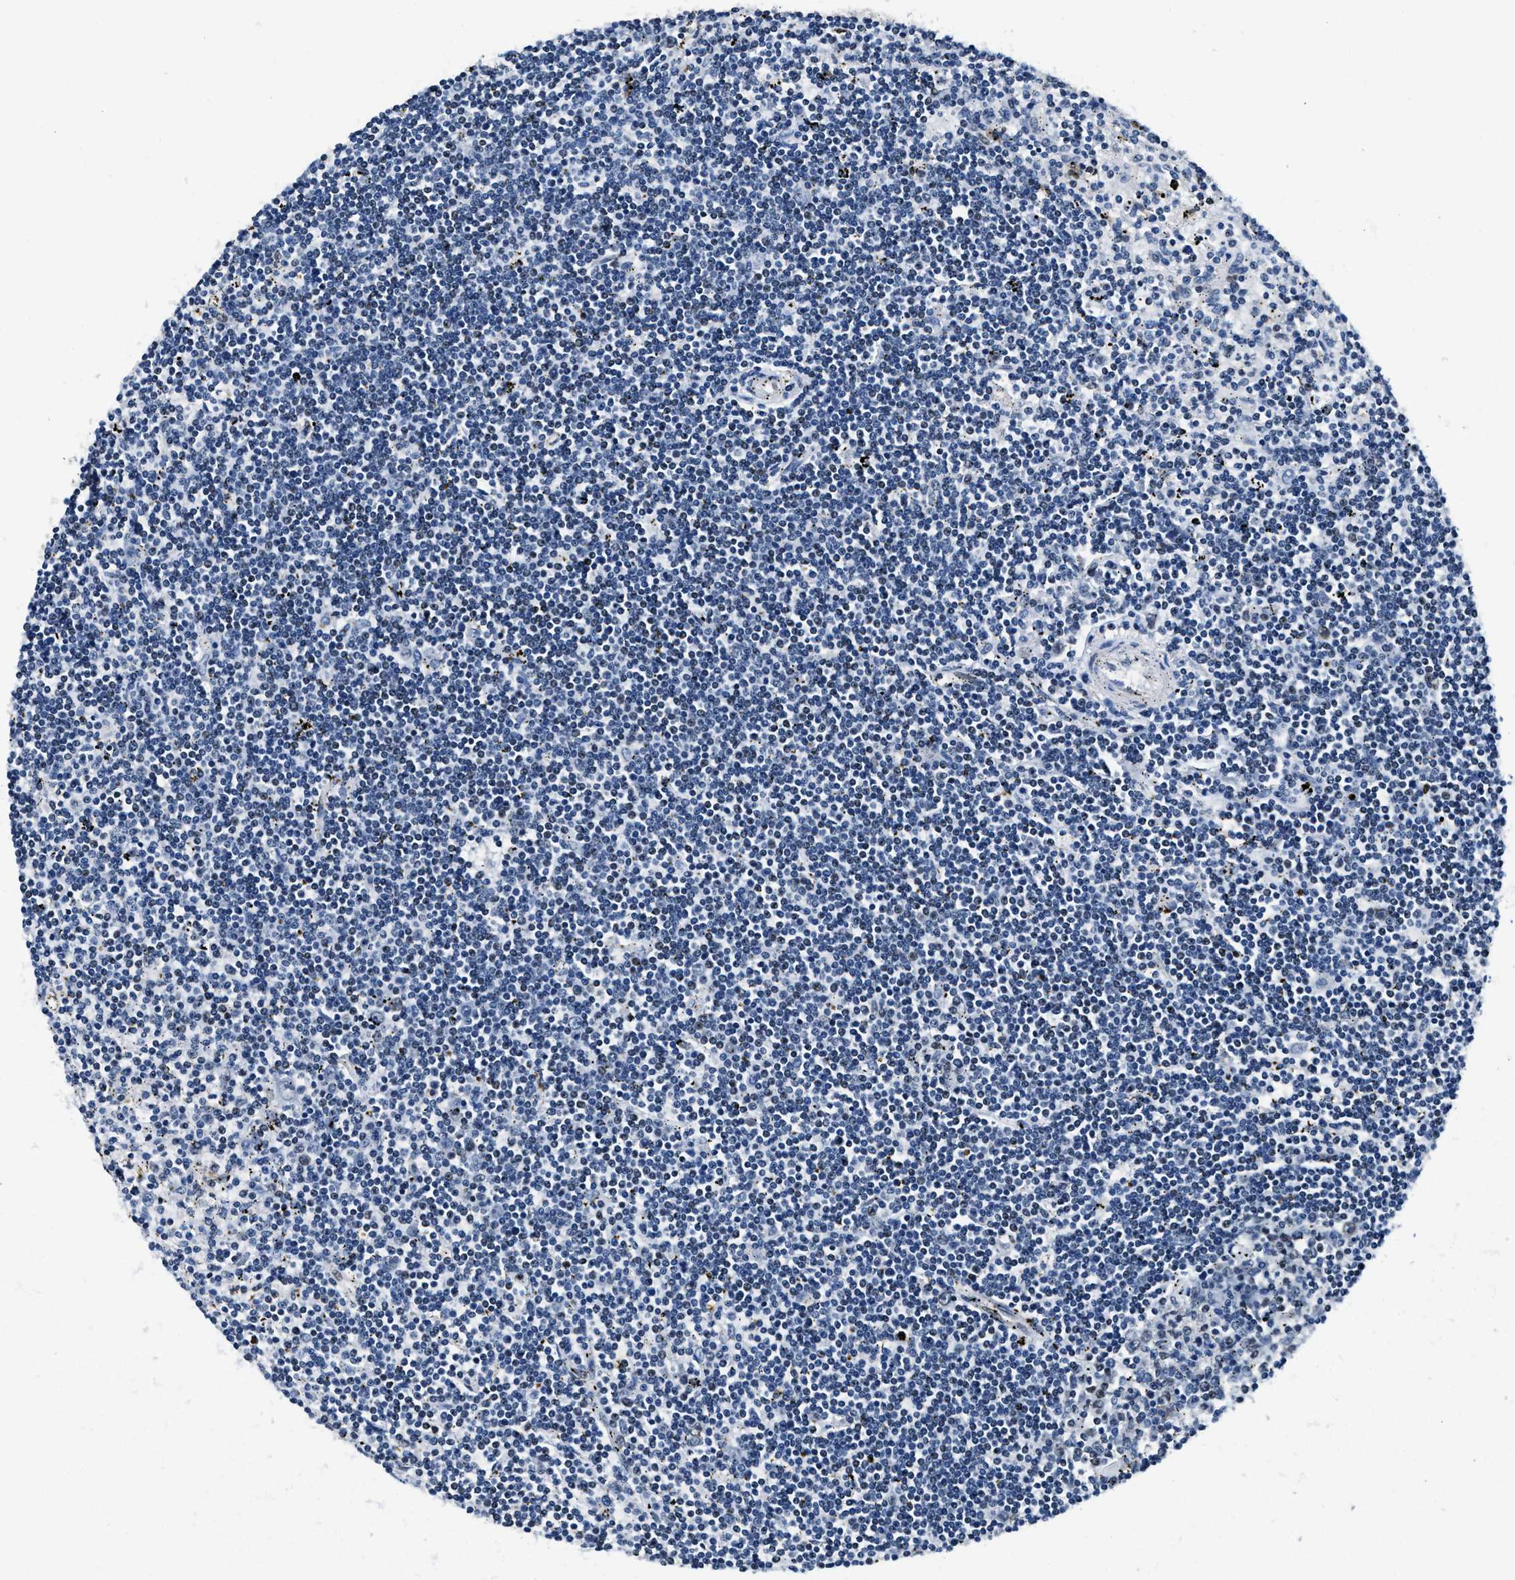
{"staining": {"intensity": "negative", "quantity": "none", "location": "none"}, "tissue": "lymphoma", "cell_type": "Tumor cells", "image_type": "cancer", "snomed": [{"axis": "morphology", "description": "Malignant lymphoma, non-Hodgkin's type, Low grade"}, {"axis": "topography", "description": "Spleen"}], "caption": "Image shows no protein staining in tumor cells of lymphoma tissue.", "gene": "ZC3HC1", "patient": {"sex": "male", "age": 76}}